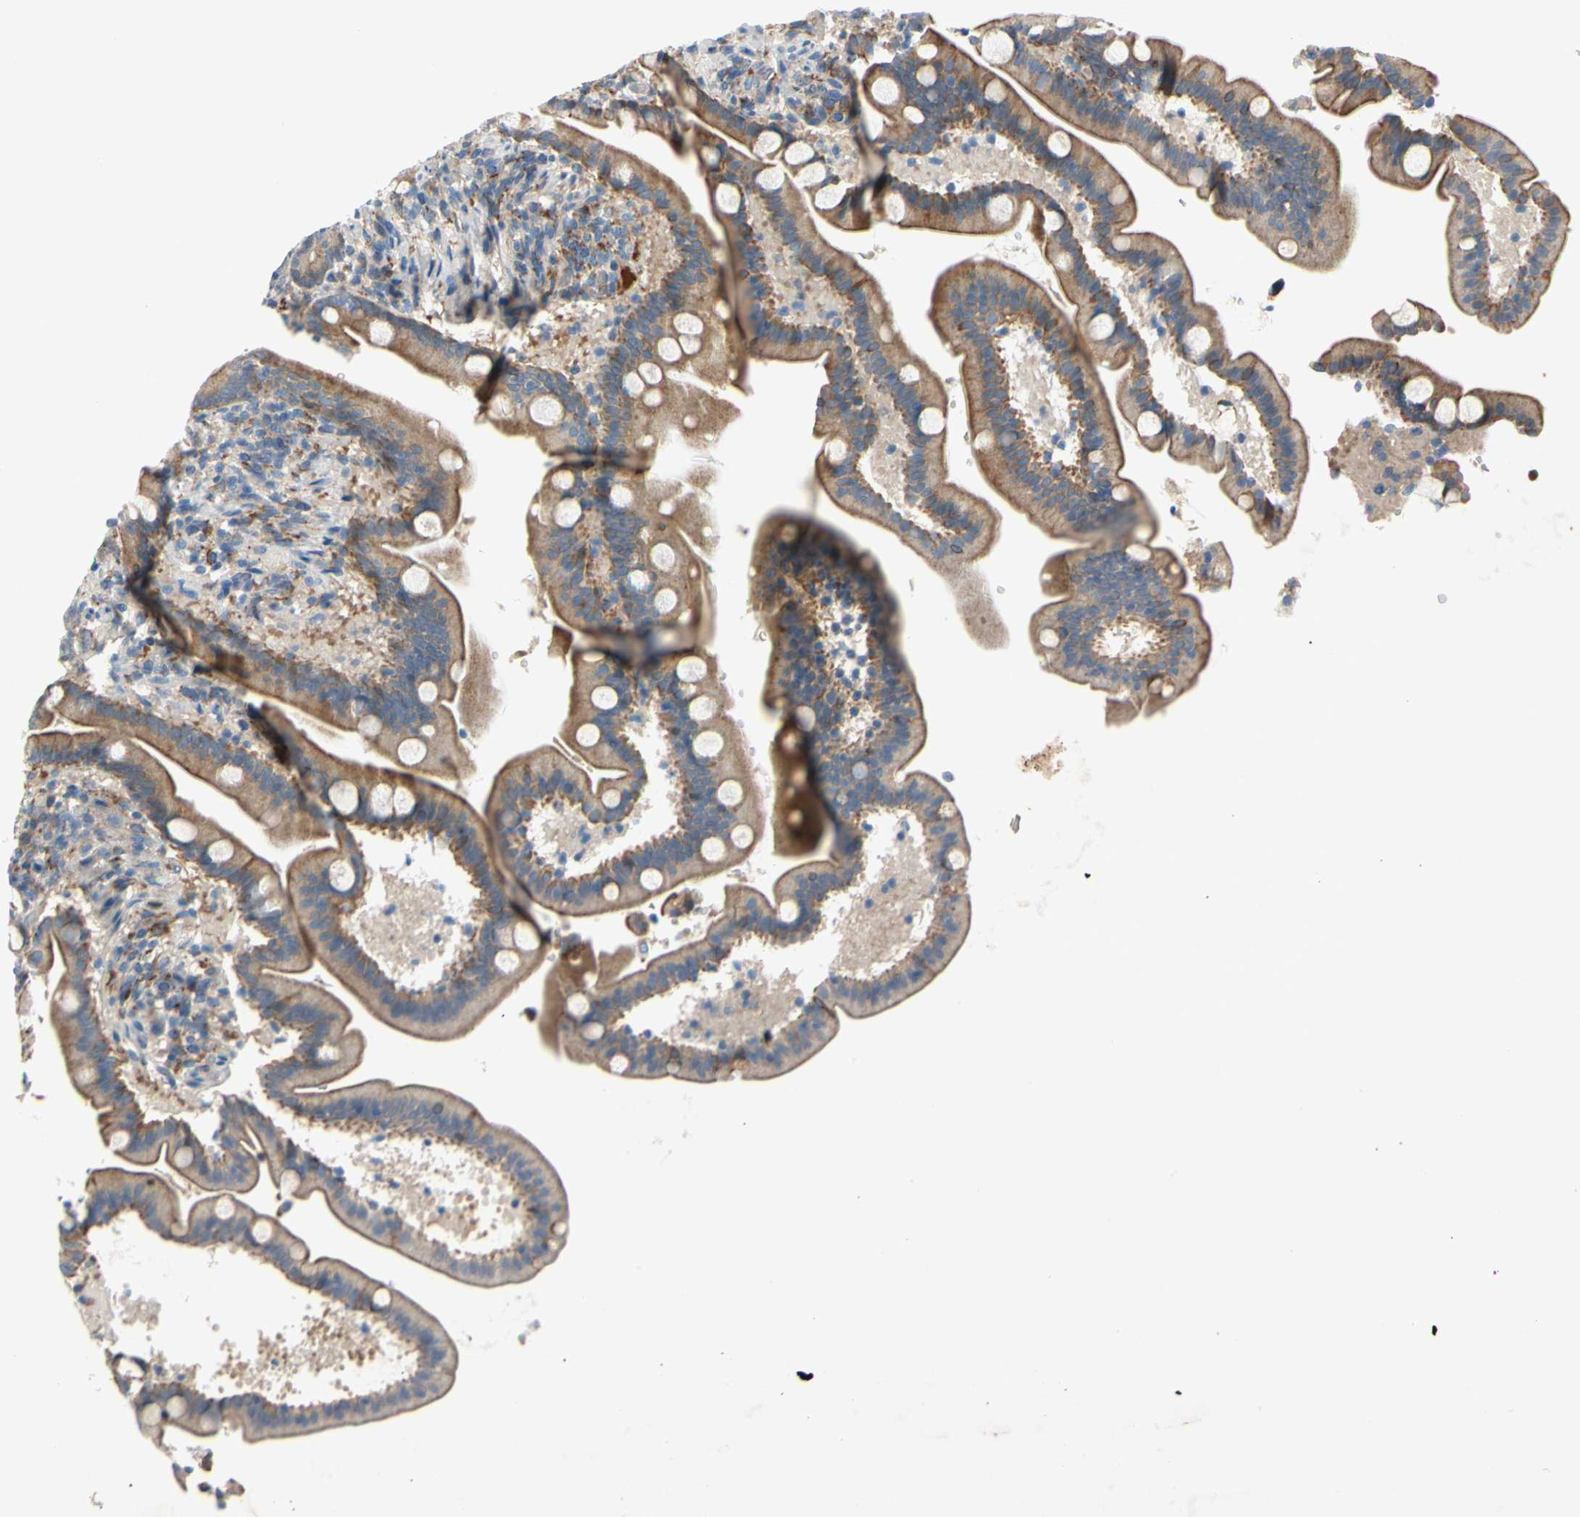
{"staining": {"intensity": "moderate", "quantity": ">75%", "location": "cytoplasmic/membranous"}, "tissue": "duodenum", "cell_type": "Glandular cells", "image_type": "normal", "snomed": [{"axis": "morphology", "description": "Normal tissue, NOS"}, {"axis": "topography", "description": "Duodenum"}], "caption": "A high-resolution photomicrograph shows immunohistochemistry (IHC) staining of benign duodenum, which shows moderate cytoplasmic/membranous expression in approximately >75% of glandular cells. (DAB = brown stain, brightfield microscopy at high magnification).", "gene": "HJURP", "patient": {"sex": "male", "age": 54}}